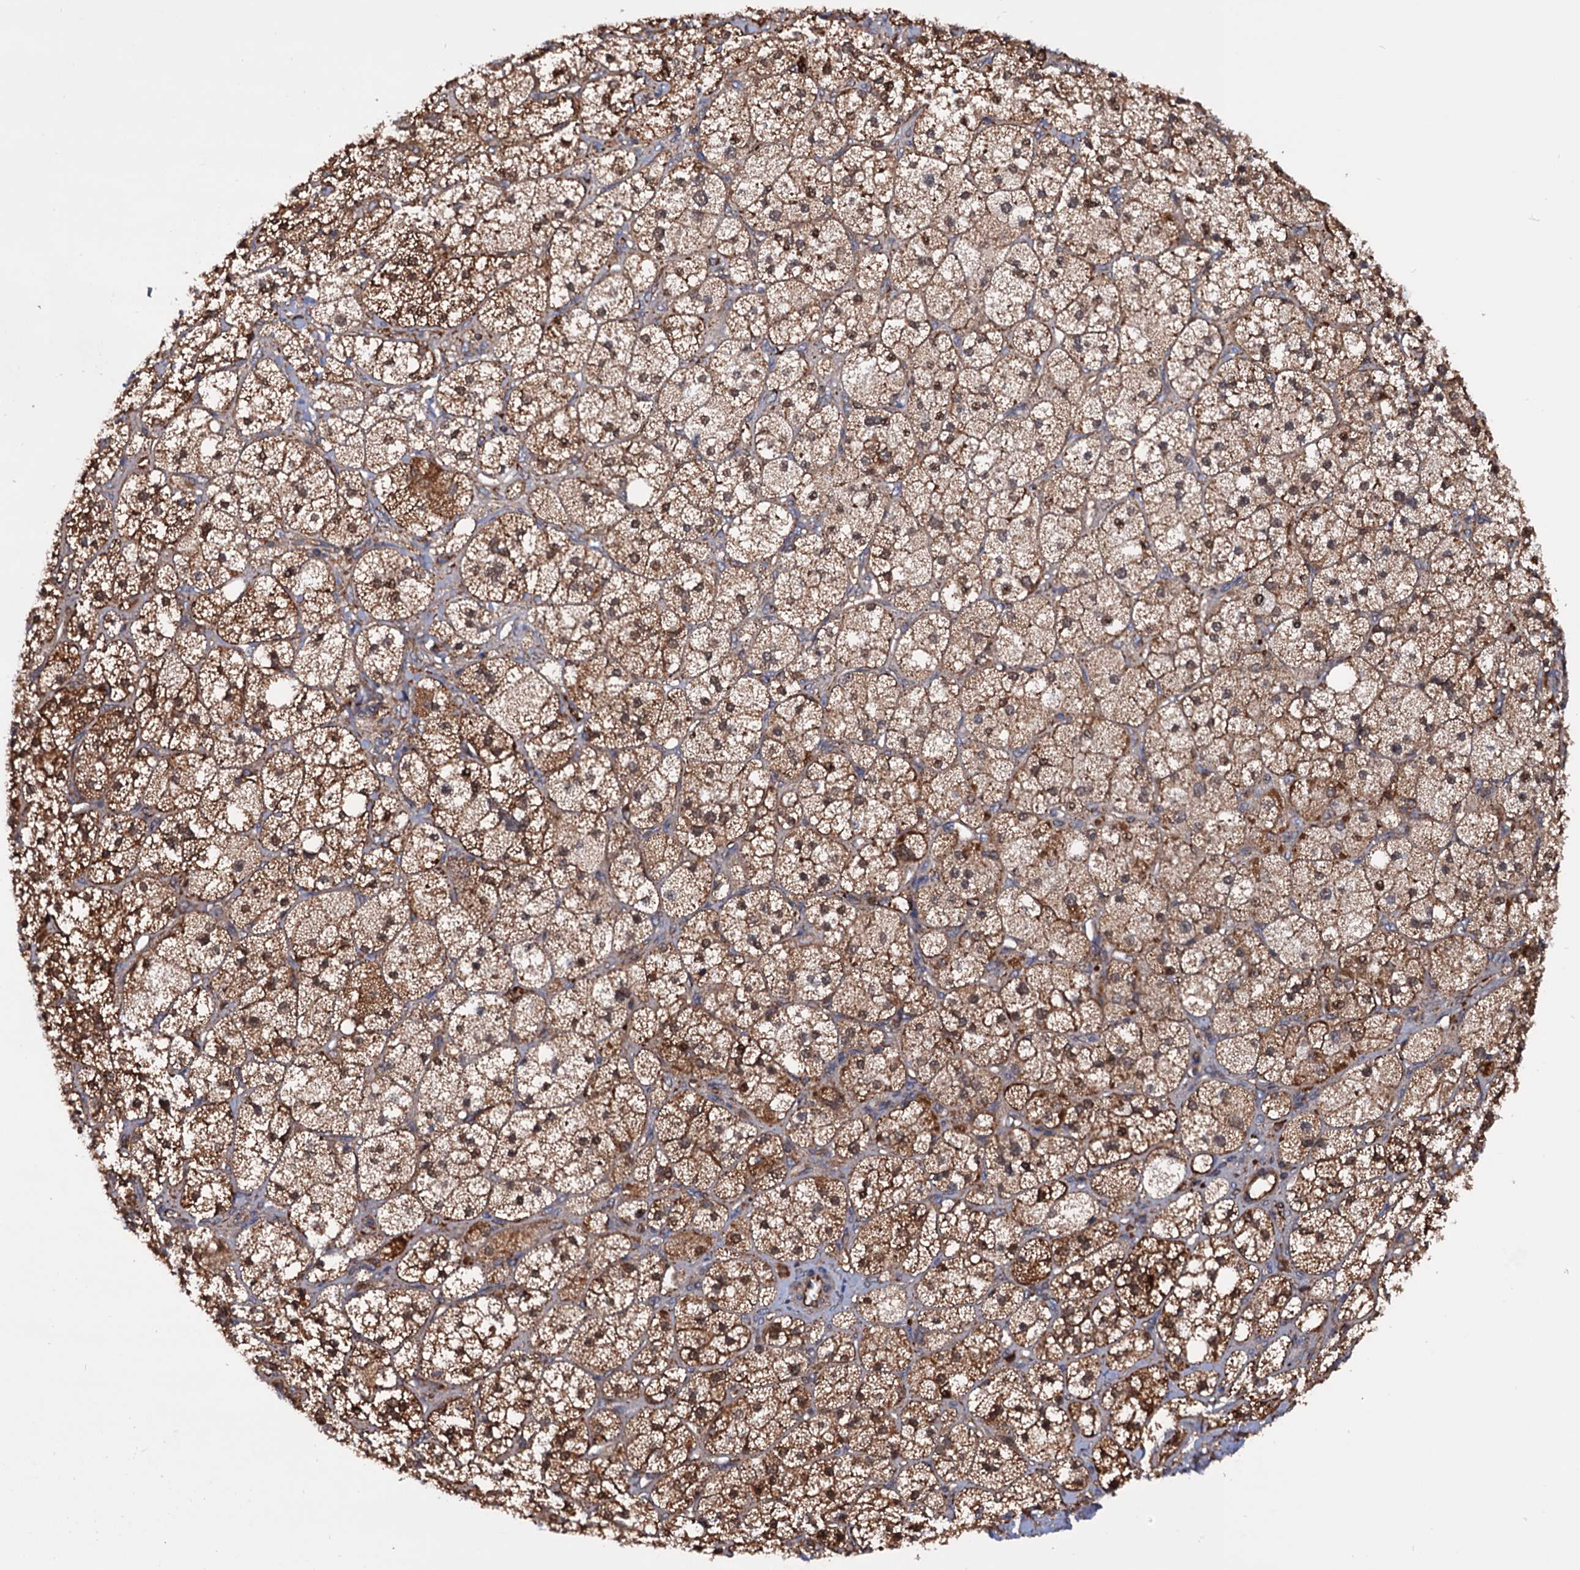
{"staining": {"intensity": "strong", "quantity": ">75%", "location": "cytoplasmic/membranous"}, "tissue": "adrenal gland", "cell_type": "Glandular cells", "image_type": "normal", "snomed": [{"axis": "morphology", "description": "Normal tissue, NOS"}, {"axis": "topography", "description": "Adrenal gland"}], "caption": "Immunohistochemical staining of normal human adrenal gland exhibits strong cytoplasmic/membranous protein staining in about >75% of glandular cells.", "gene": "MRPL42", "patient": {"sex": "male", "age": 61}}